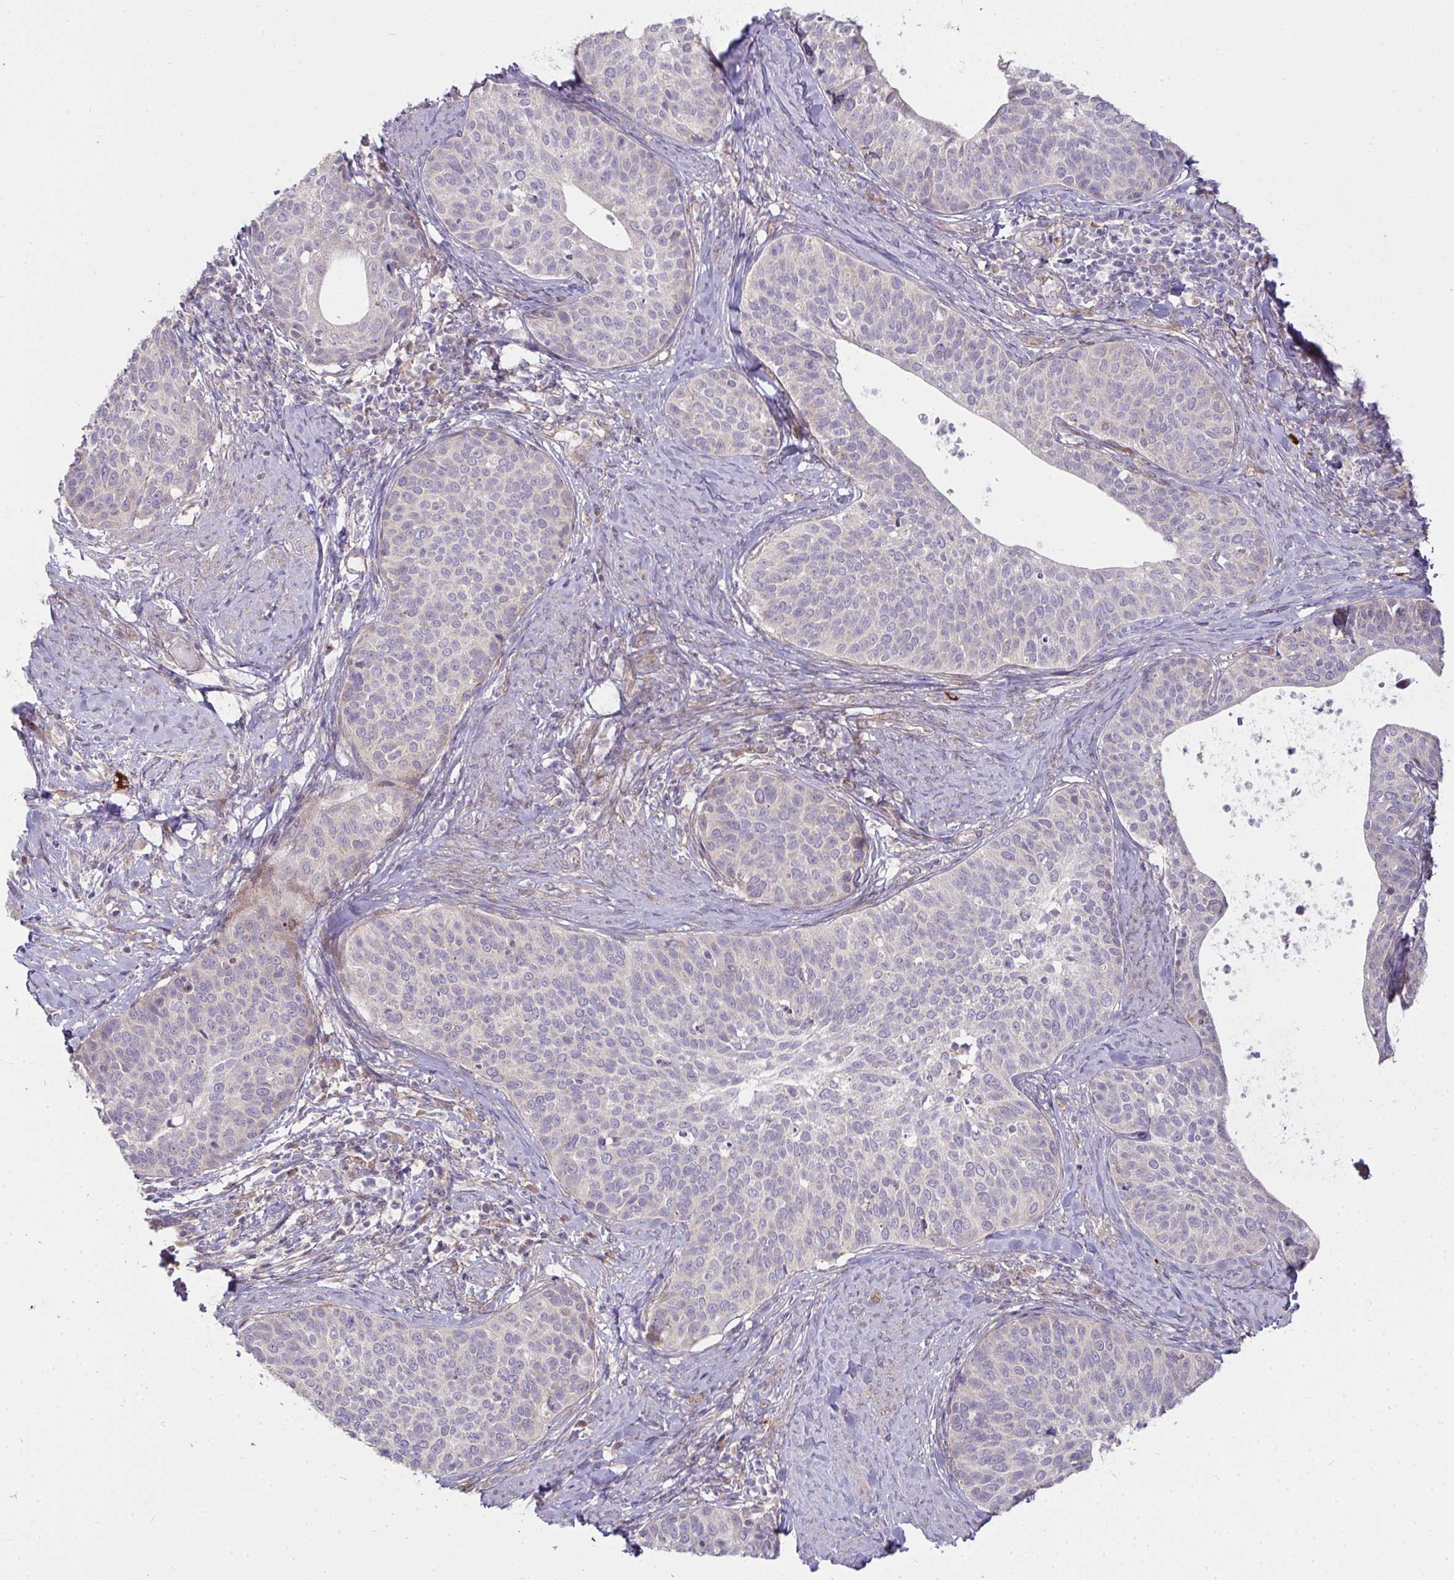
{"staining": {"intensity": "negative", "quantity": "none", "location": "none"}, "tissue": "cervical cancer", "cell_type": "Tumor cells", "image_type": "cancer", "snomed": [{"axis": "morphology", "description": "Squamous cell carcinoma, NOS"}, {"axis": "topography", "description": "Cervix"}], "caption": "This image is of cervical cancer stained with immunohistochemistry to label a protein in brown with the nuclei are counter-stained blue. There is no positivity in tumor cells. (DAB immunohistochemistry (IHC) visualized using brightfield microscopy, high magnification).", "gene": "SH2D1B", "patient": {"sex": "female", "age": 69}}